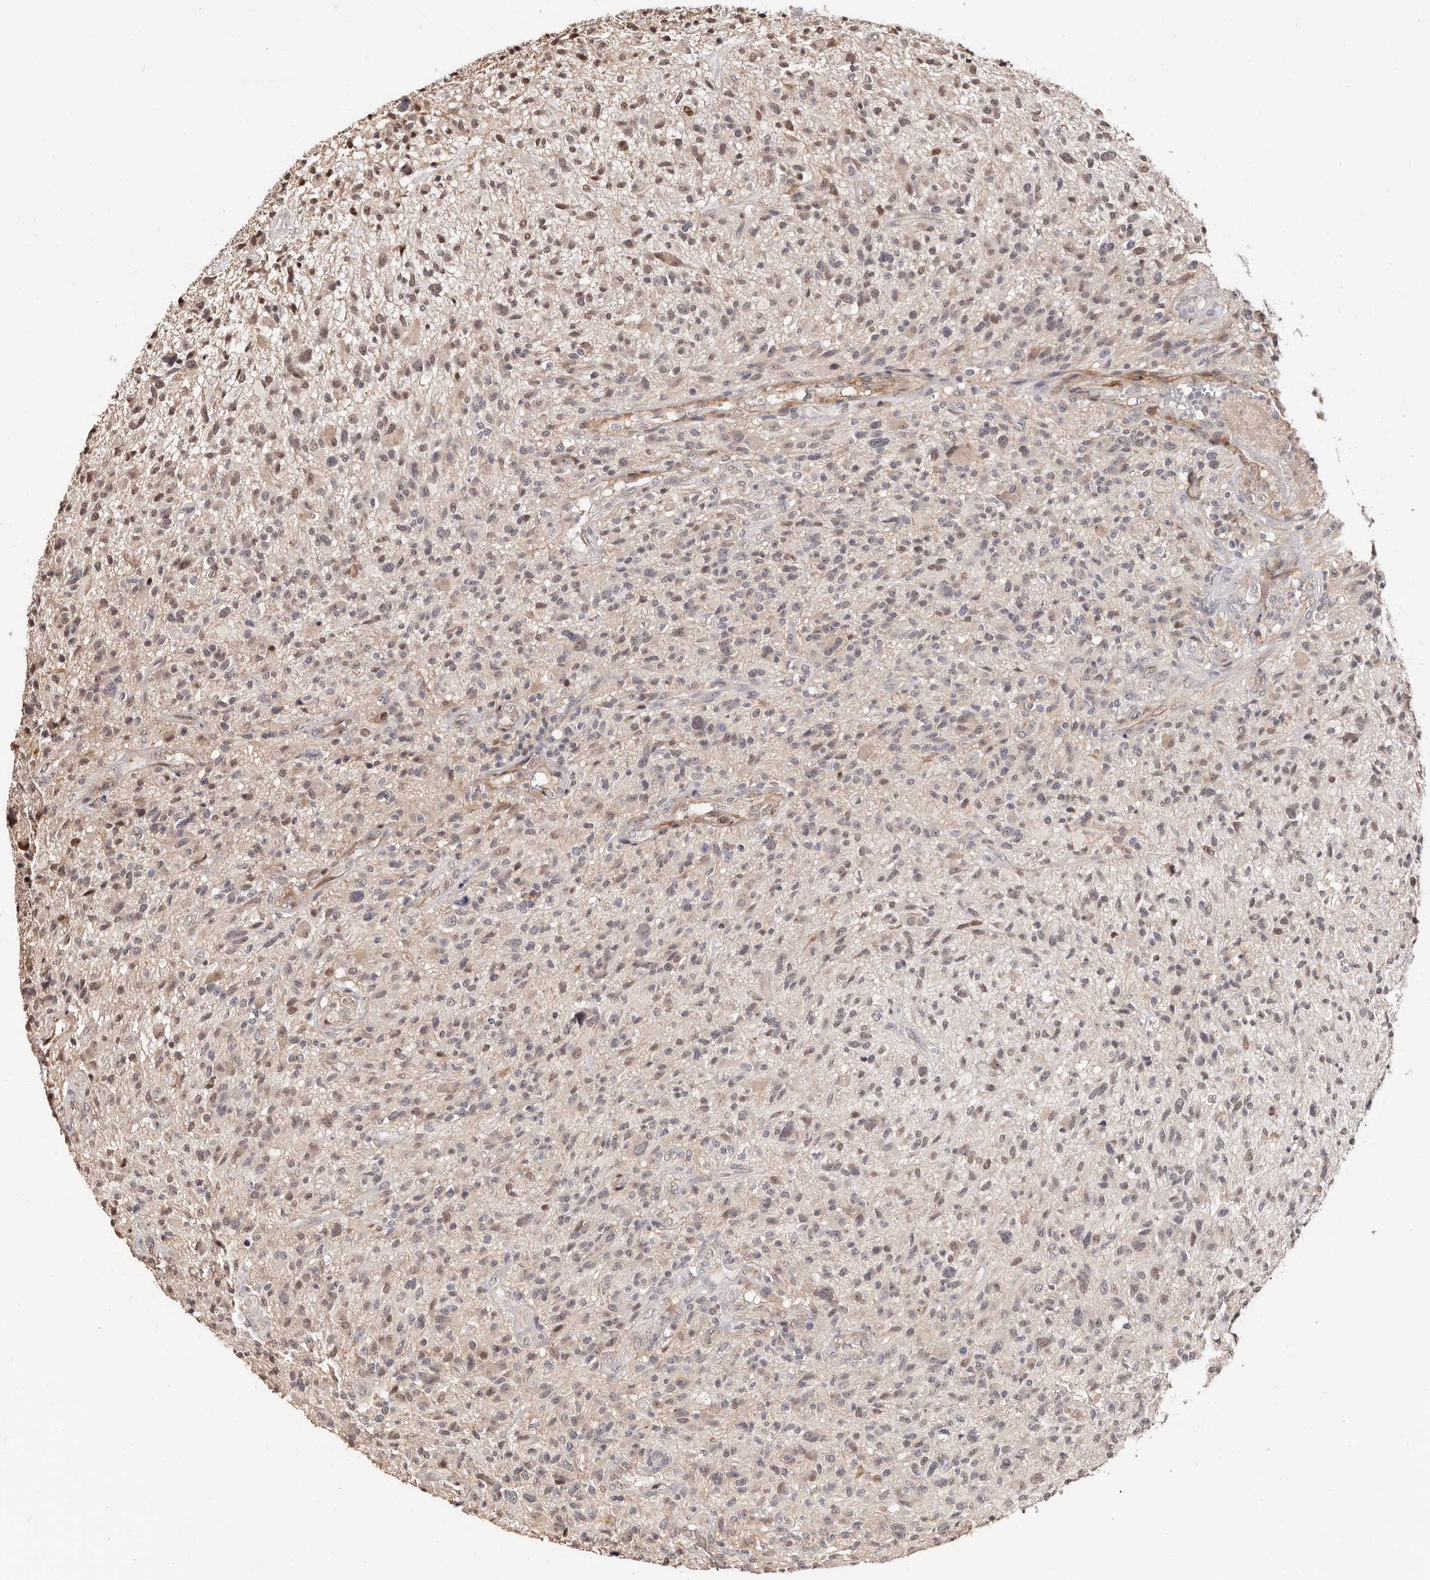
{"staining": {"intensity": "negative", "quantity": "none", "location": "none"}, "tissue": "glioma", "cell_type": "Tumor cells", "image_type": "cancer", "snomed": [{"axis": "morphology", "description": "Glioma, malignant, High grade"}, {"axis": "topography", "description": "Brain"}], "caption": "Protein analysis of high-grade glioma (malignant) displays no significant staining in tumor cells.", "gene": "TRIP13", "patient": {"sex": "male", "age": 47}}